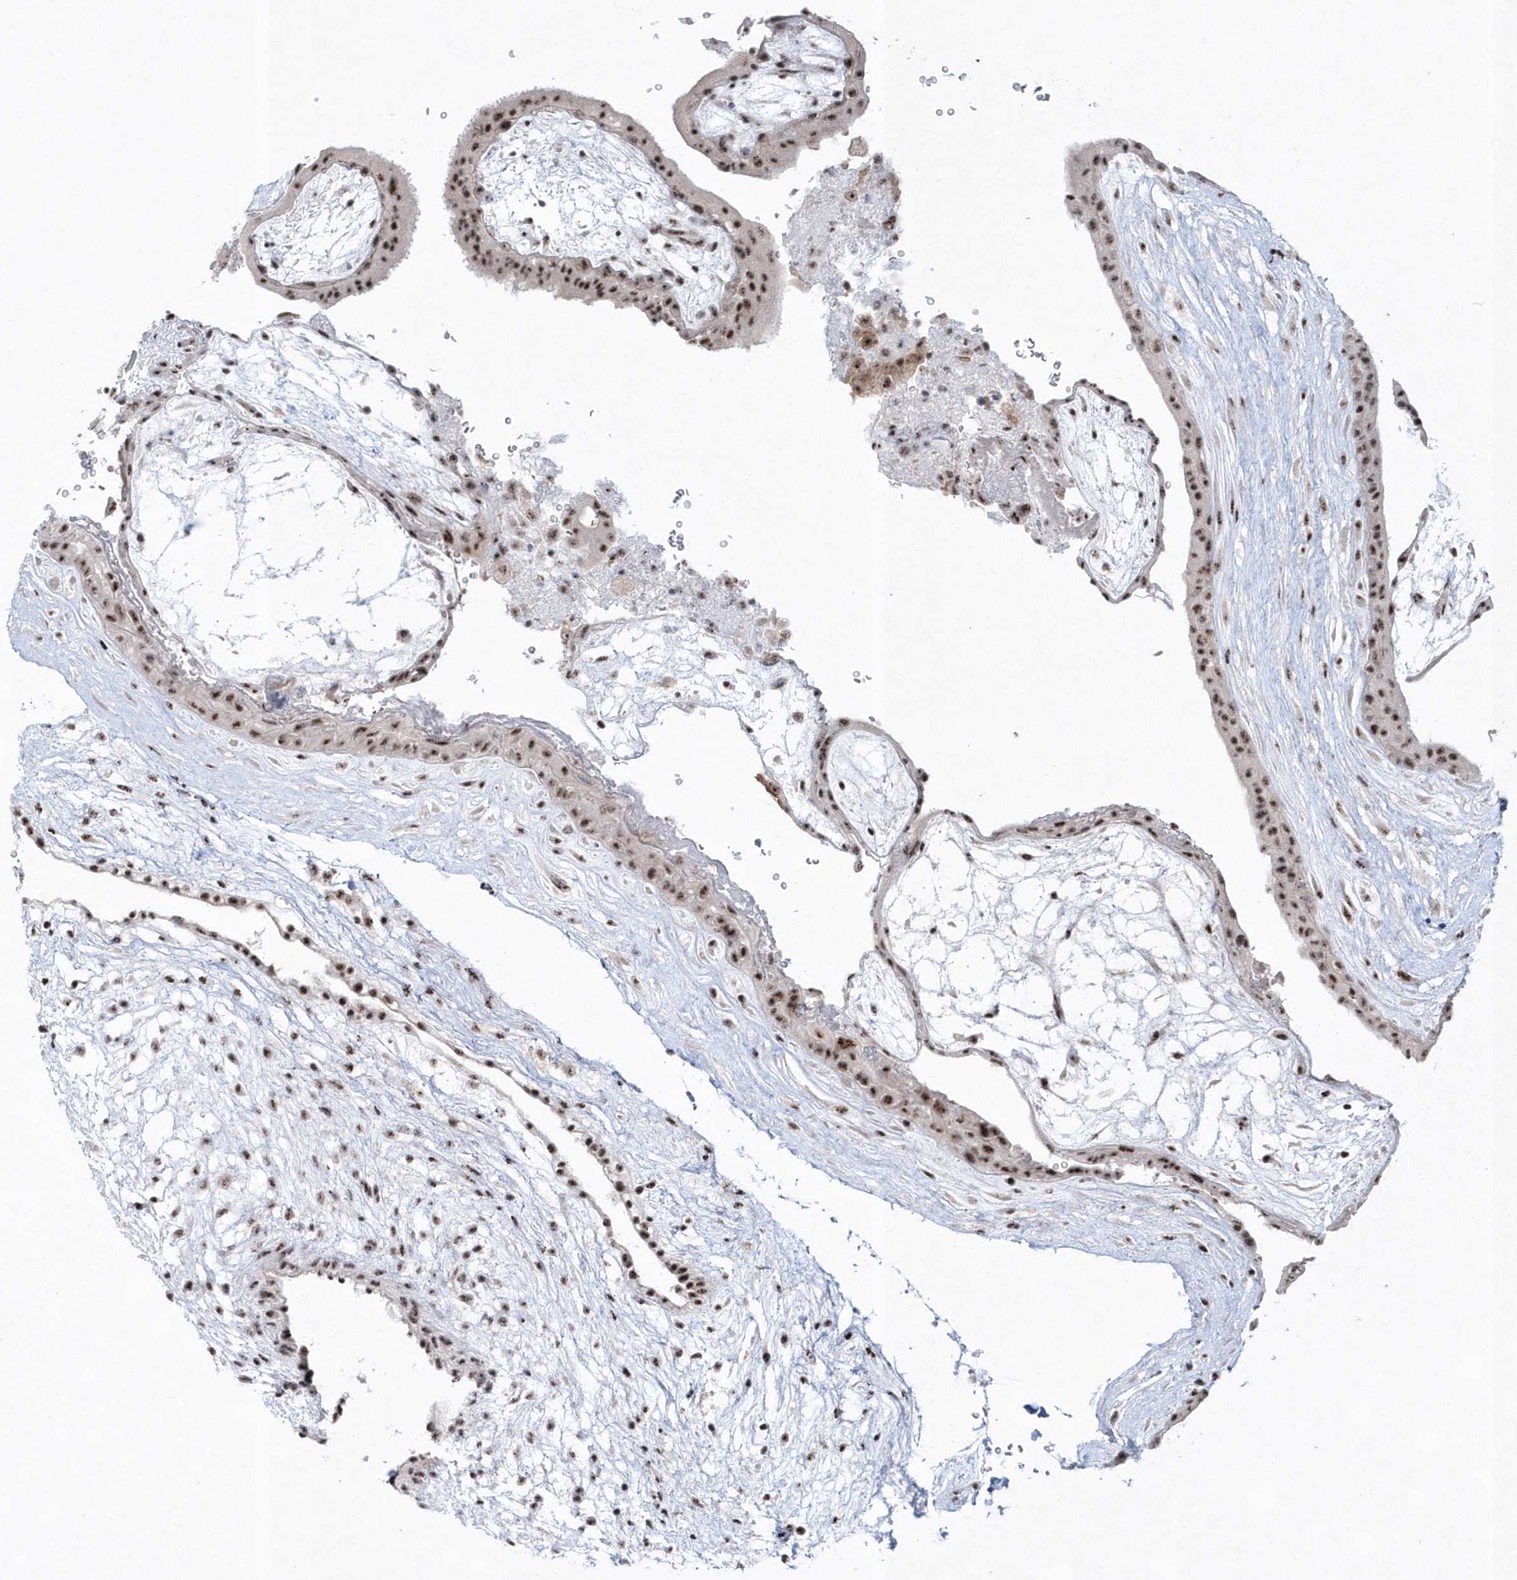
{"staining": {"intensity": "moderate", "quantity": ">75%", "location": "nuclear"}, "tissue": "placenta", "cell_type": "Decidual cells", "image_type": "normal", "snomed": [{"axis": "morphology", "description": "Normal tissue, NOS"}, {"axis": "topography", "description": "Placenta"}], "caption": "IHC photomicrograph of normal placenta: placenta stained using immunohistochemistry displays medium levels of moderate protein expression localized specifically in the nuclear of decidual cells, appearing as a nuclear brown color.", "gene": "KDM6B", "patient": {"sex": "female", "age": 19}}